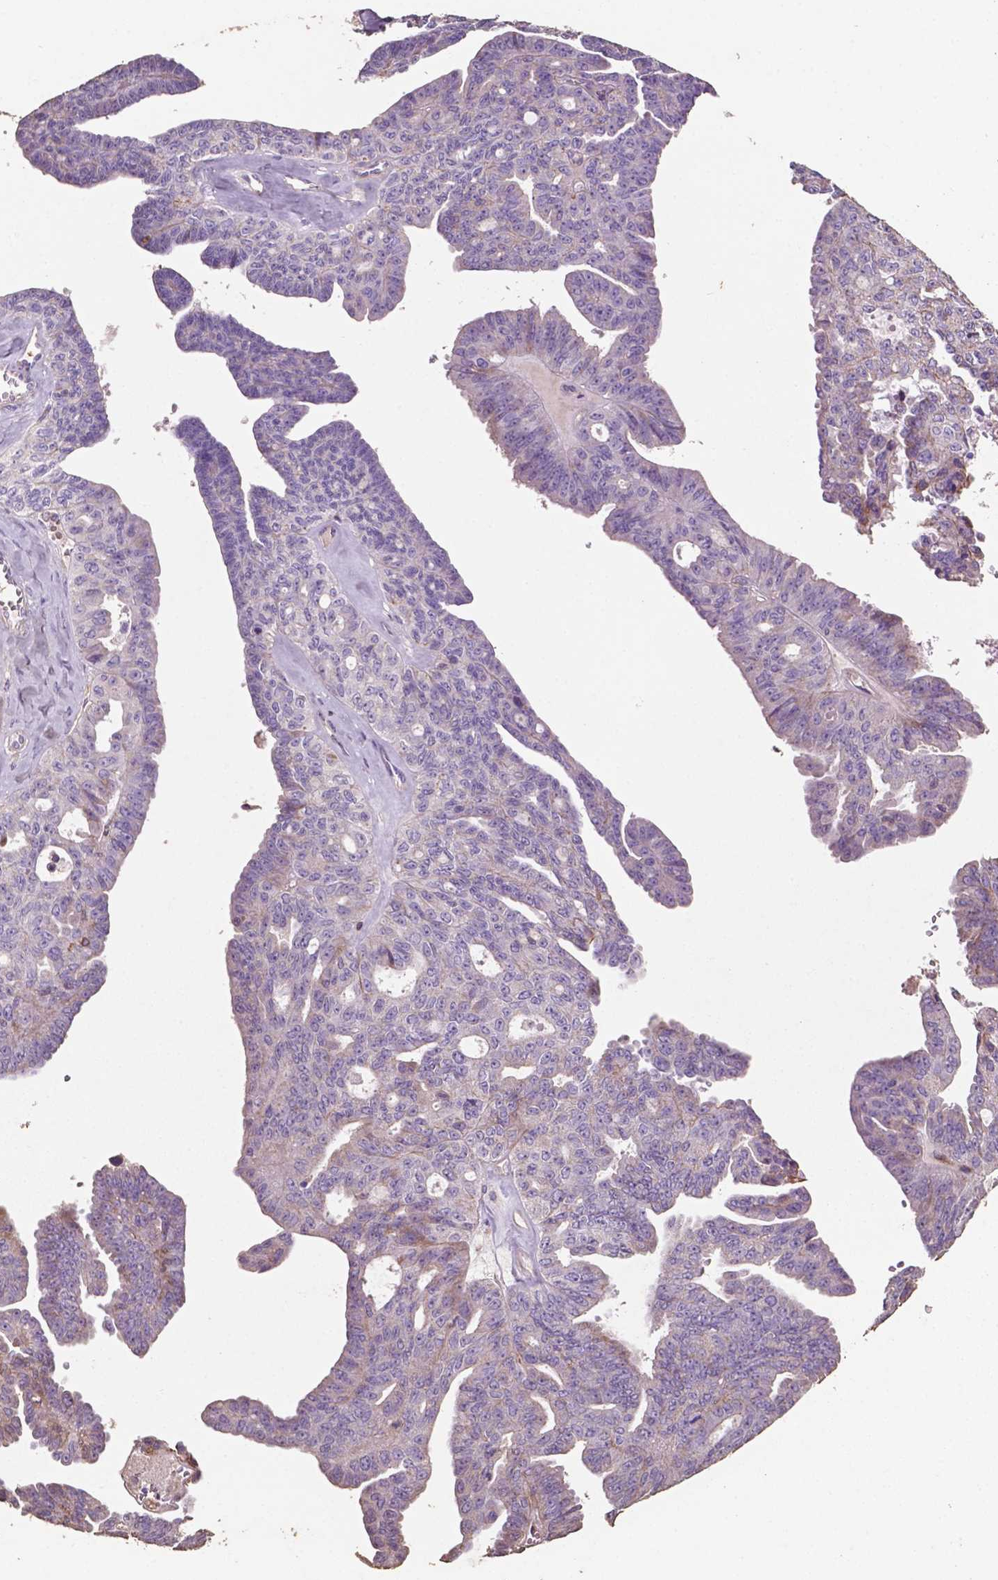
{"staining": {"intensity": "negative", "quantity": "none", "location": "none"}, "tissue": "ovarian cancer", "cell_type": "Tumor cells", "image_type": "cancer", "snomed": [{"axis": "morphology", "description": "Cystadenocarcinoma, serous, NOS"}, {"axis": "topography", "description": "Ovary"}], "caption": "Immunohistochemistry (IHC) of serous cystadenocarcinoma (ovarian) demonstrates no staining in tumor cells.", "gene": "COMMD4", "patient": {"sex": "female", "age": 71}}